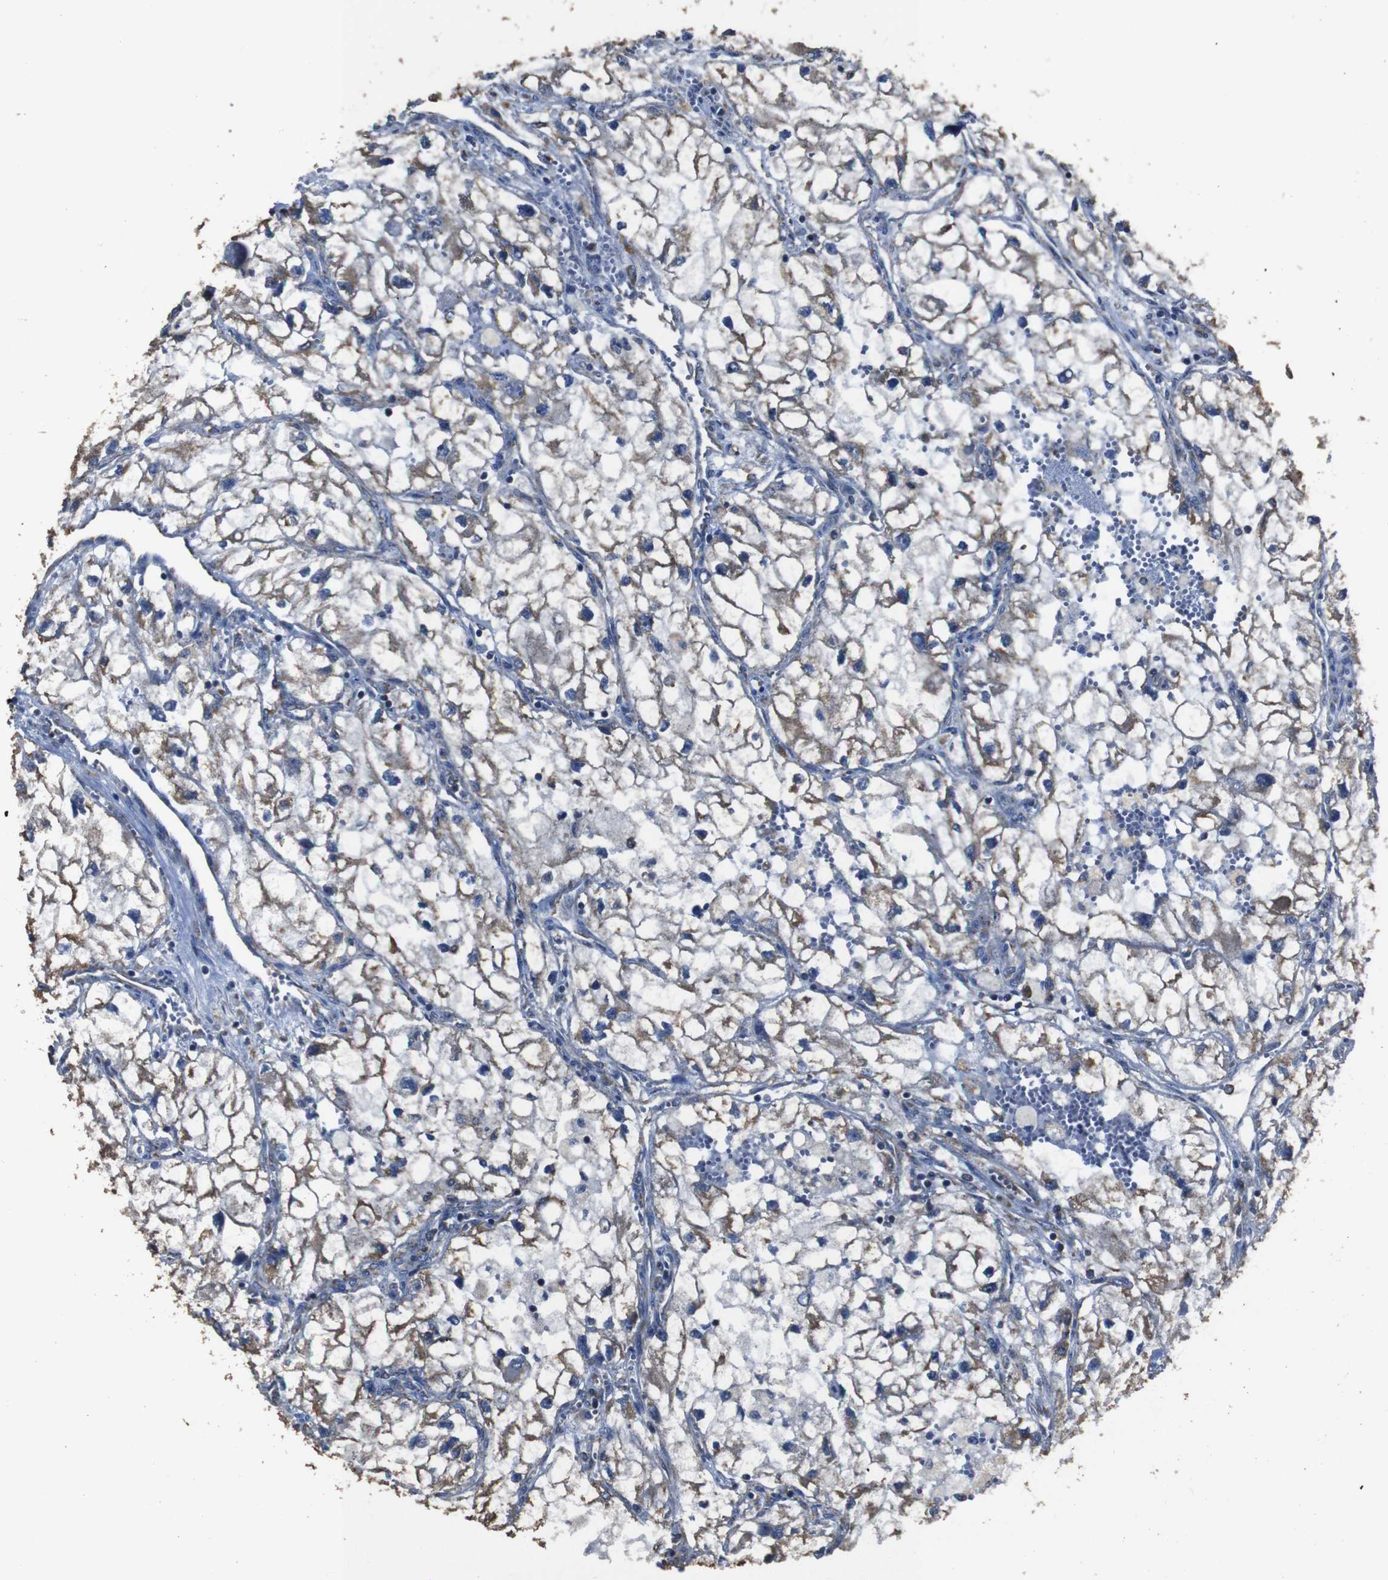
{"staining": {"intensity": "moderate", "quantity": "25%-75%", "location": "cytoplasmic/membranous"}, "tissue": "renal cancer", "cell_type": "Tumor cells", "image_type": "cancer", "snomed": [{"axis": "morphology", "description": "Adenocarcinoma, NOS"}, {"axis": "topography", "description": "Kidney"}], "caption": "About 25%-75% of tumor cells in human renal cancer (adenocarcinoma) show moderate cytoplasmic/membranous protein expression as visualized by brown immunohistochemical staining.", "gene": "SNN", "patient": {"sex": "female", "age": 70}}